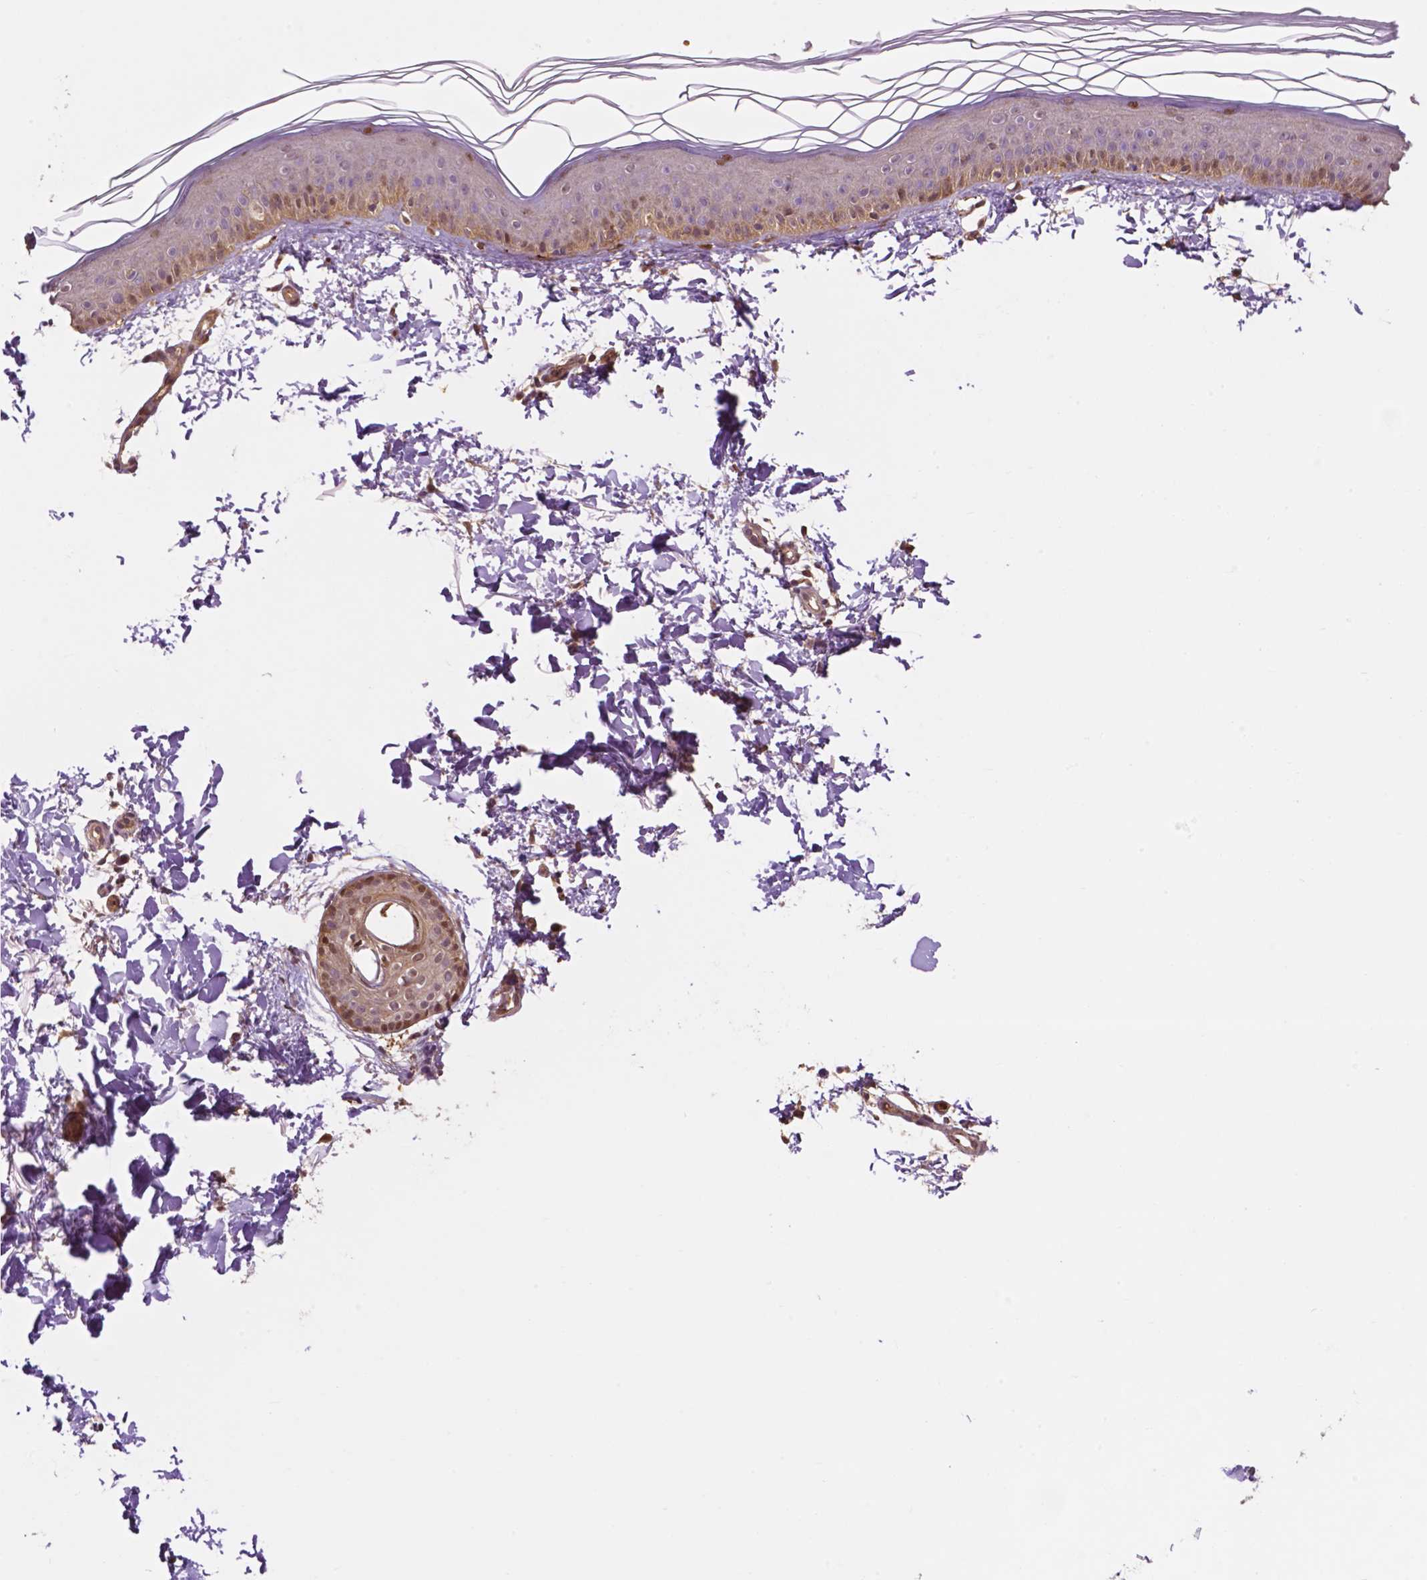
{"staining": {"intensity": "moderate", "quantity": ">75%", "location": "cytoplasmic/membranous,nuclear"}, "tissue": "skin", "cell_type": "Fibroblasts", "image_type": "normal", "snomed": [{"axis": "morphology", "description": "Normal tissue, NOS"}, {"axis": "topography", "description": "Skin"}], "caption": "This is a micrograph of IHC staining of benign skin, which shows moderate expression in the cytoplasmic/membranous,nuclear of fibroblasts.", "gene": "YAP1", "patient": {"sex": "female", "age": 62}}